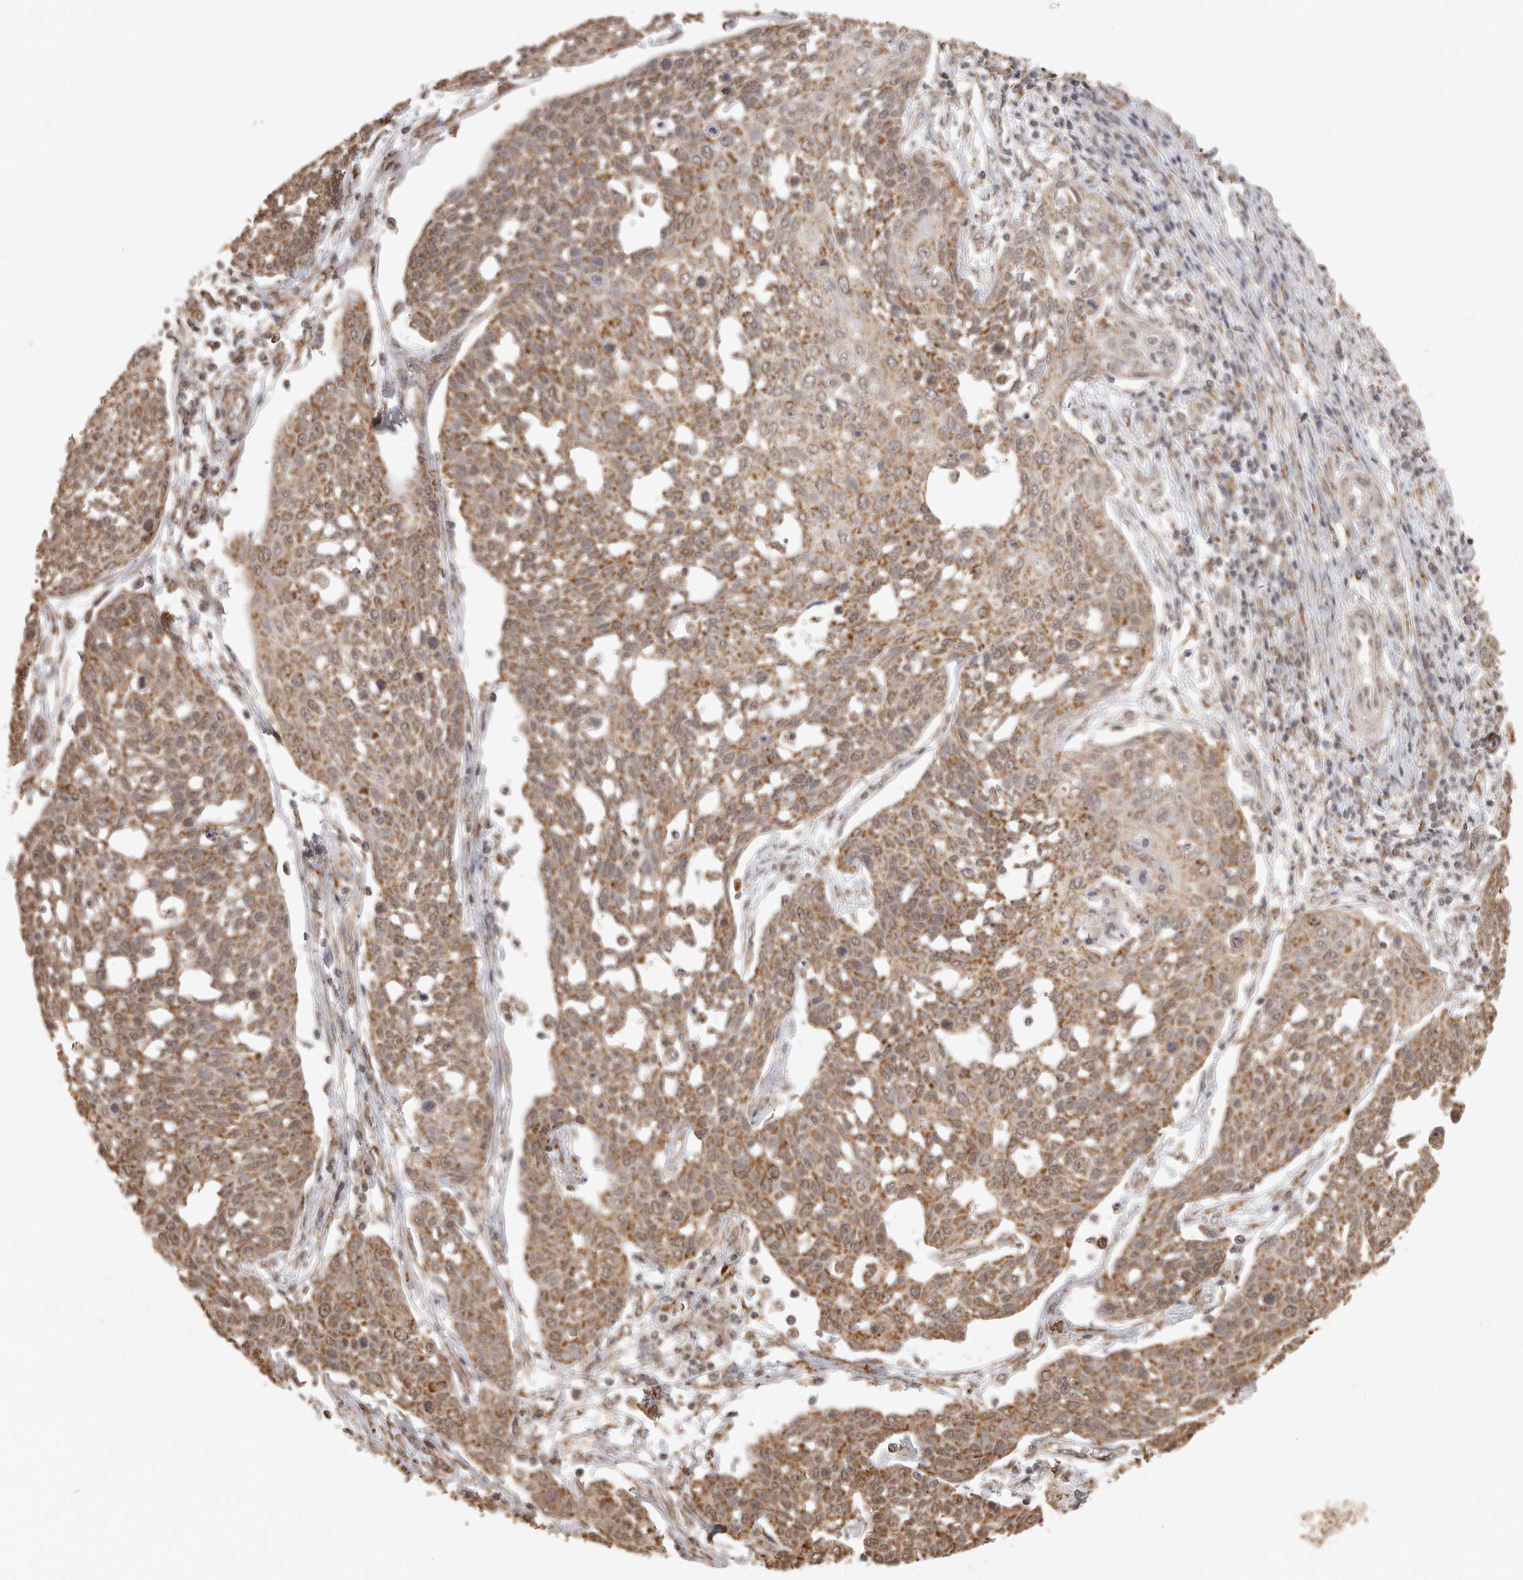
{"staining": {"intensity": "moderate", "quantity": ">75%", "location": "cytoplasmic/membranous"}, "tissue": "cervical cancer", "cell_type": "Tumor cells", "image_type": "cancer", "snomed": [{"axis": "morphology", "description": "Squamous cell carcinoma, NOS"}, {"axis": "topography", "description": "Cervix"}], "caption": "Squamous cell carcinoma (cervical) stained with DAB immunohistochemistry (IHC) displays medium levels of moderate cytoplasmic/membranous expression in approximately >75% of tumor cells.", "gene": "BNIP3L", "patient": {"sex": "female", "age": 34}}